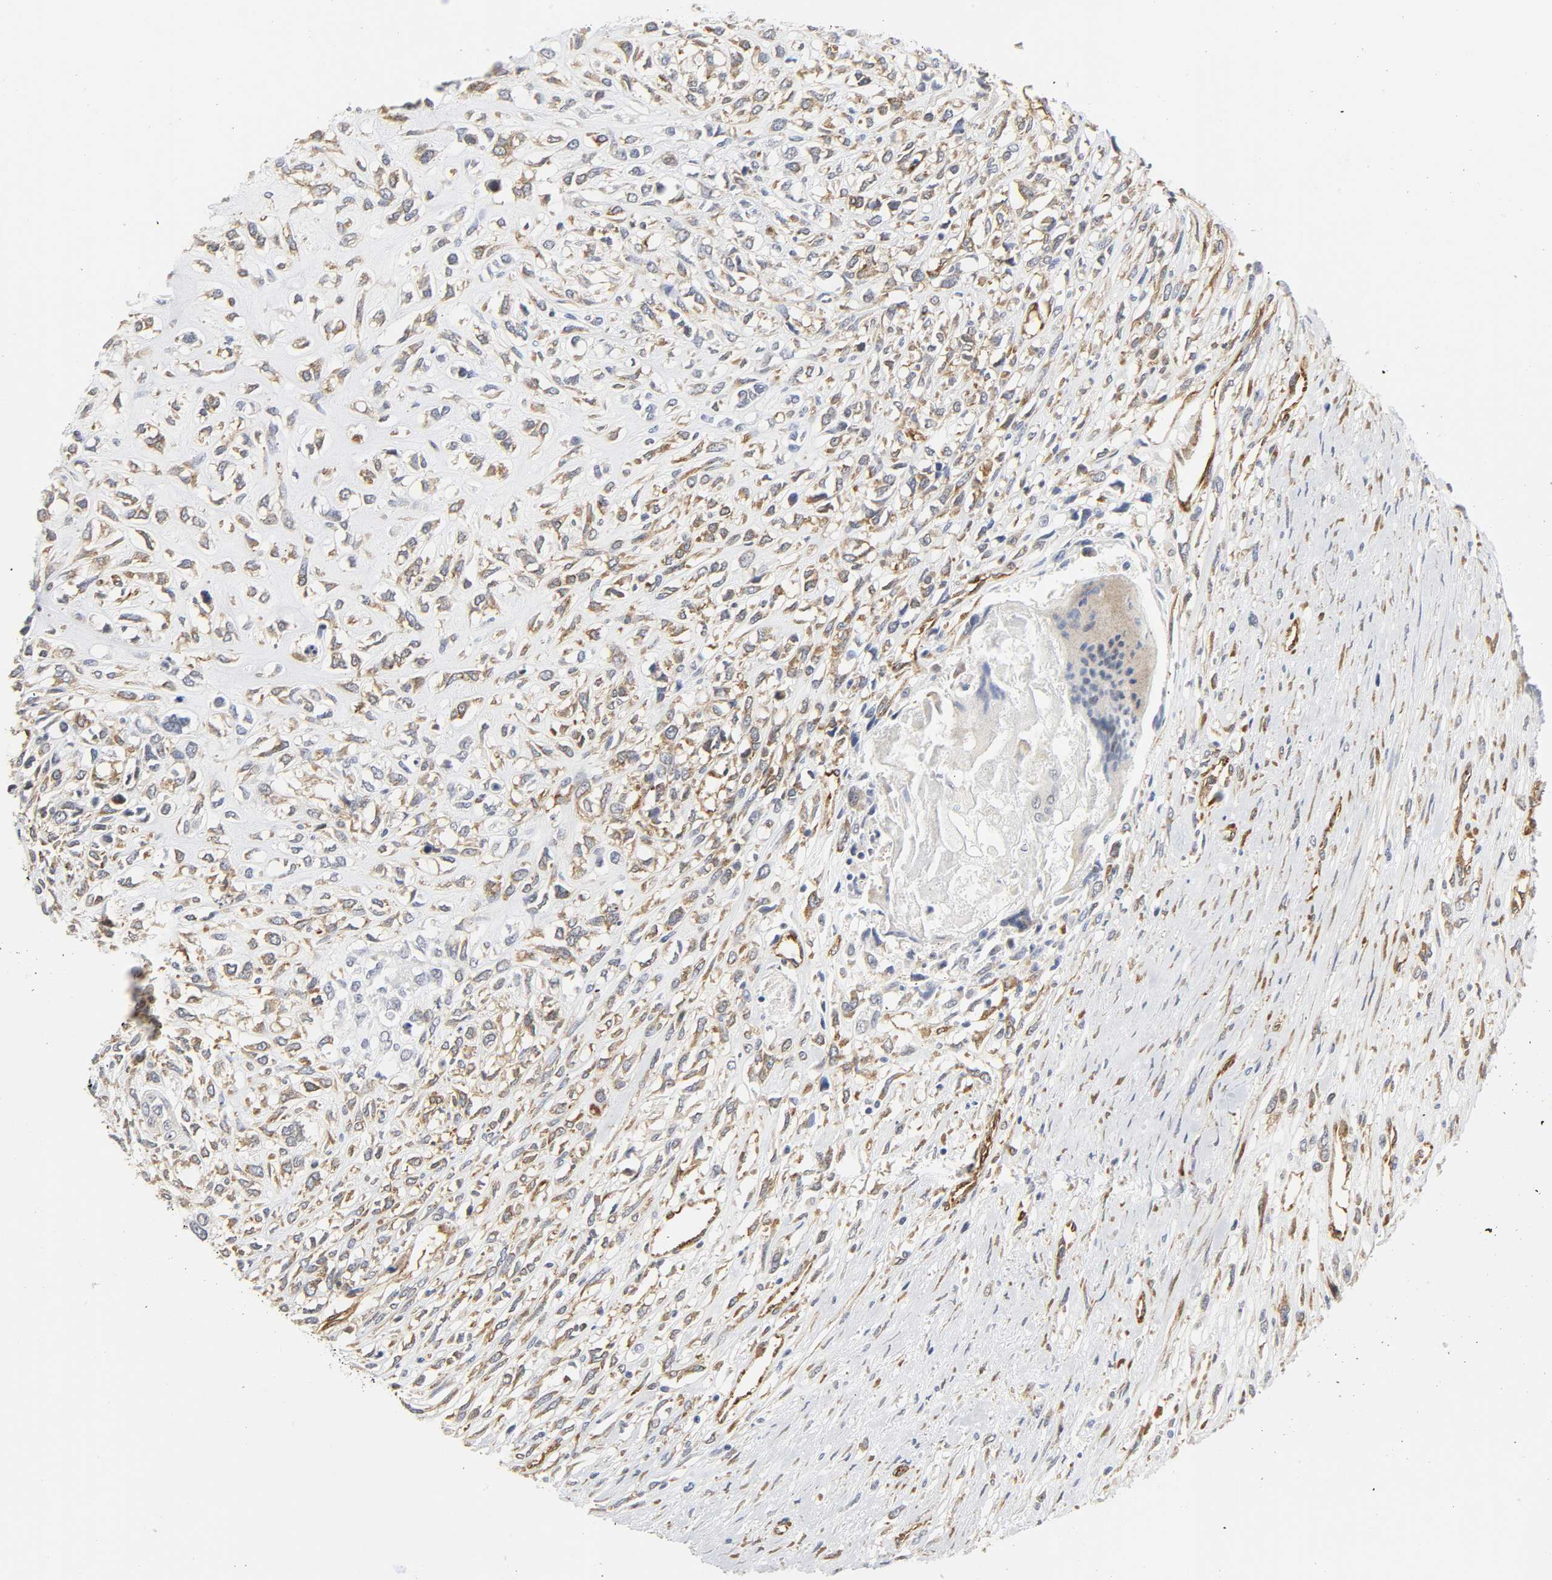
{"staining": {"intensity": "moderate", "quantity": ">75%", "location": "cytoplasmic/membranous"}, "tissue": "head and neck cancer", "cell_type": "Tumor cells", "image_type": "cancer", "snomed": [{"axis": "morphology", "description": "Necrosis, NOS"}, {"axis": "morphology", "description": "Neoplasm, malignant, NOS"}, {"axis": "topography", "description": "Salivary gland"}, {"axis": "topography", "description": "Head-Neck"}], "caption": "DAB (3,3'-diaminobenzidine) immunohistochemical staining of human neoplasm (malignant) (head and neck) reveals moderate cytoplasmic/membranous protein staining in about >75% of tumor cells.", "gene": "DOCK1", "patient": {"sex": "male", "age": 43}}